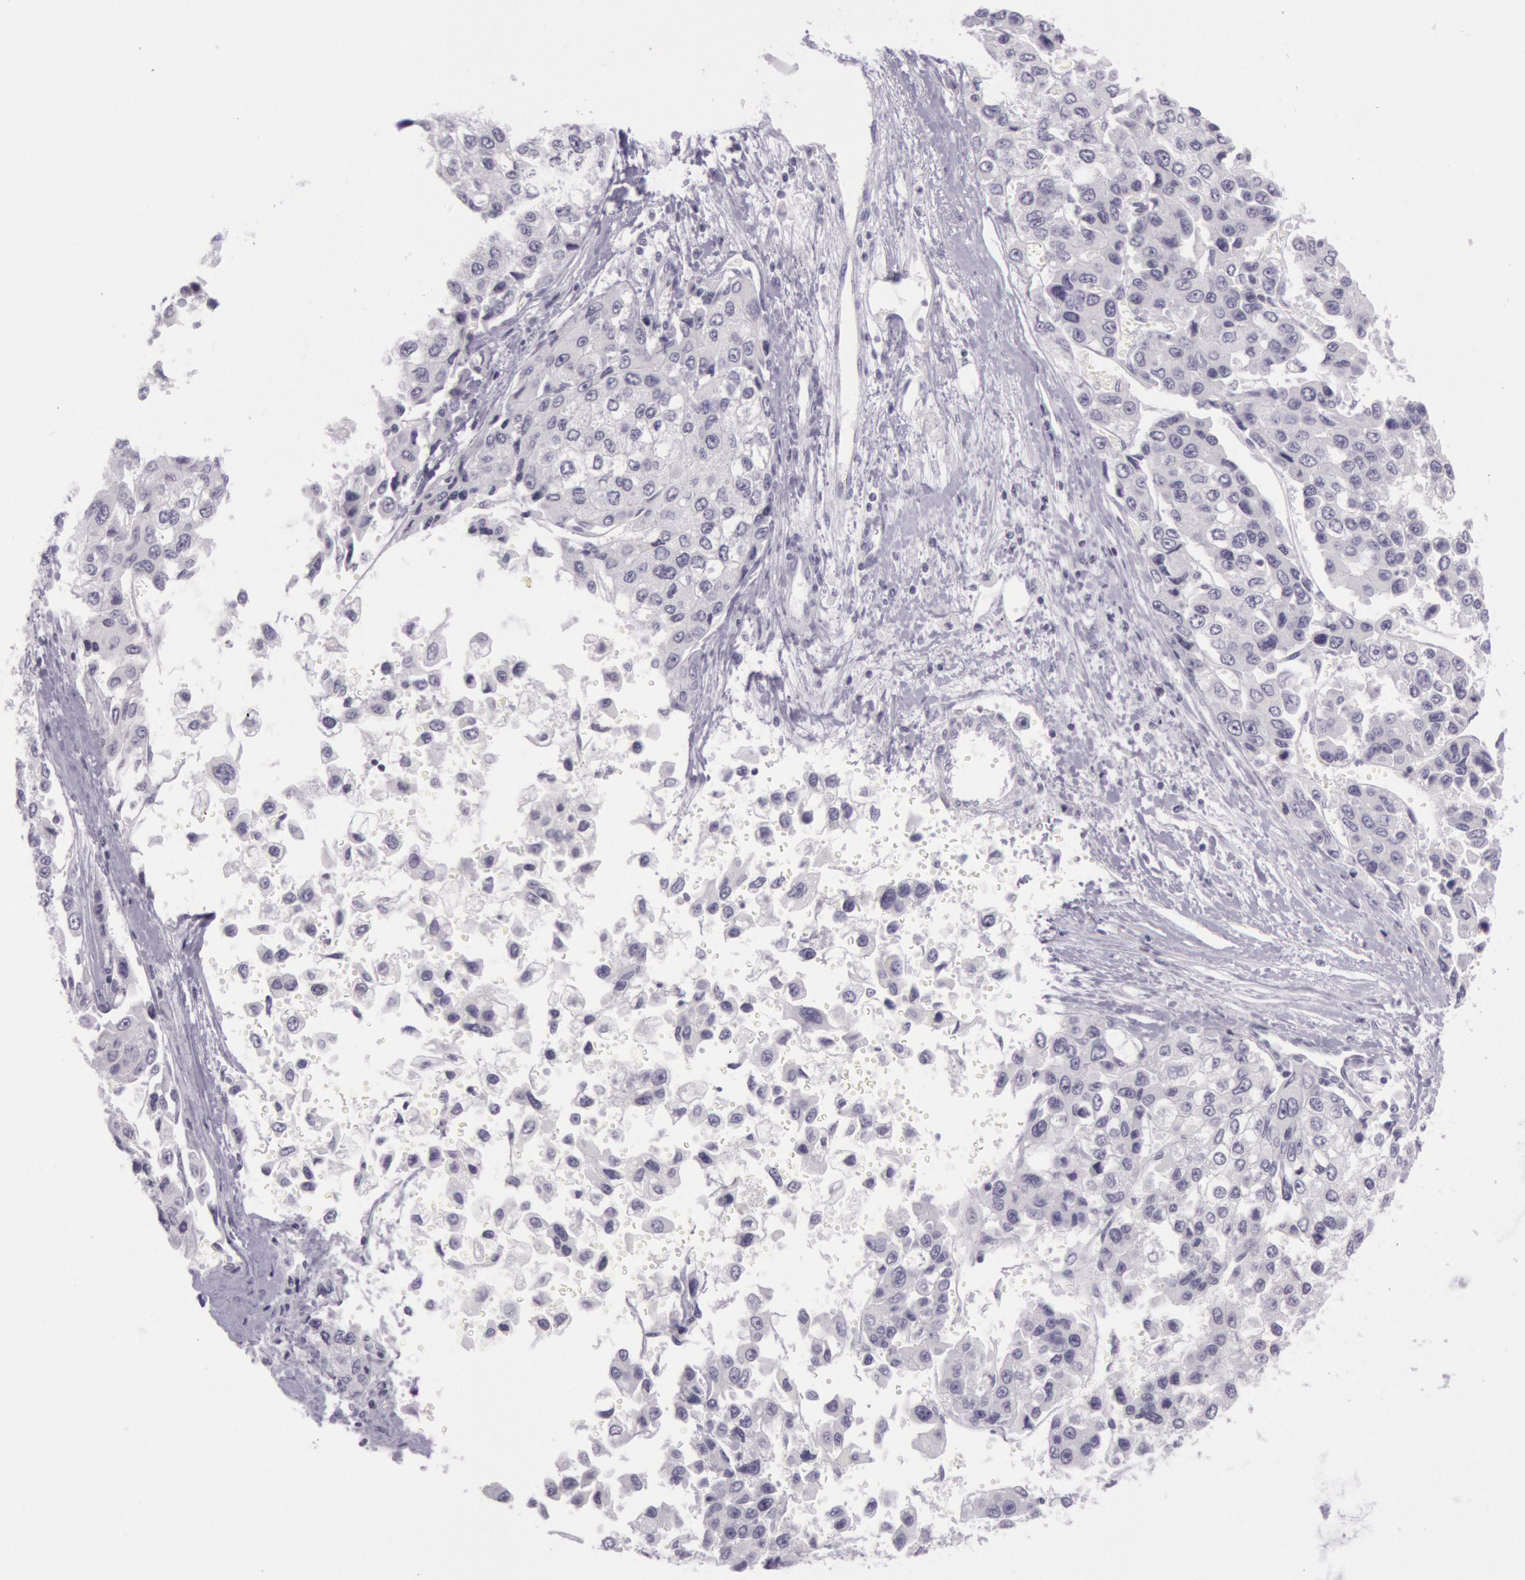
{"staining": {"intensity": "negative", "quantity": "none", "location": "none"}, "tissue": "liver cancer", "cell_type": "Tumor cells", "image_type": "cancer", "snomed": [{"axis": "morphology", "description": "Carcinoma, Hepatocellular, NOS"}, {"axis": "topography", "description": "Liver"}], "caption": "This is an immunohistochemistry (IHC) histopathology image of human liver cancer (hepatocellular carcinoma). There is no positivity in tumor cells.", "gene": "CKB", "patient": {"sex": "female", "age": 66}}